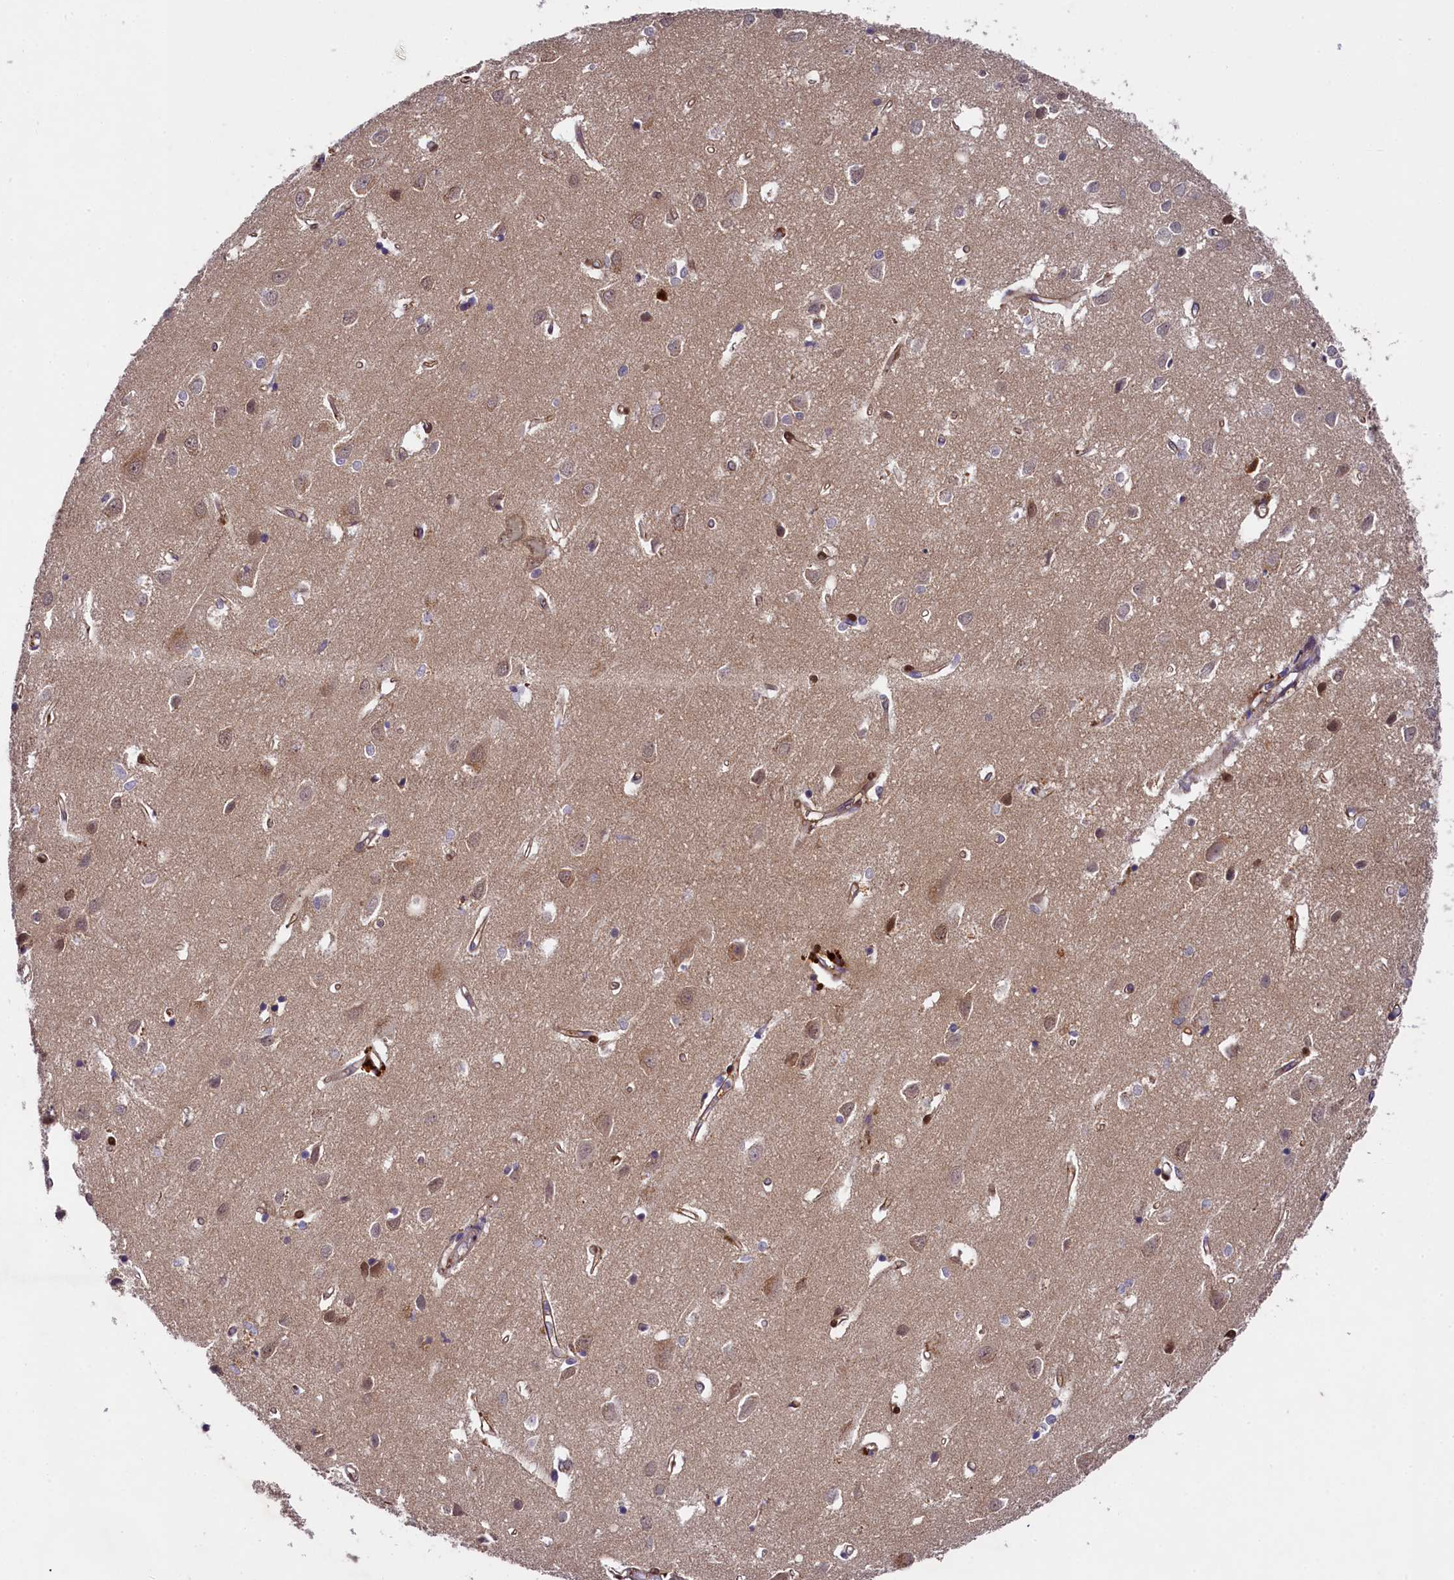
{"staining": {"intensity": "moderate", "quantity": ">75%", "location": "cytoplasmic/membranous"}, "tissue": "cerebral cortex", "cell_type": "Endothelial cells", "image_type": "normal", "snomed": [{"axis": "morphology", "description": "Normal tissue, NOS"}, {"axis": "topography", "description": "Cerebral cortex"}], "caption": "This histopathology image displays immunohistochemistry staining of benign cerebral cortex, with medium moderate cytoplasmic/membranous staining in about >75% of endothelial cells.", "gene": "SNRK", "patient": {"sex": "female", "age": 64}}